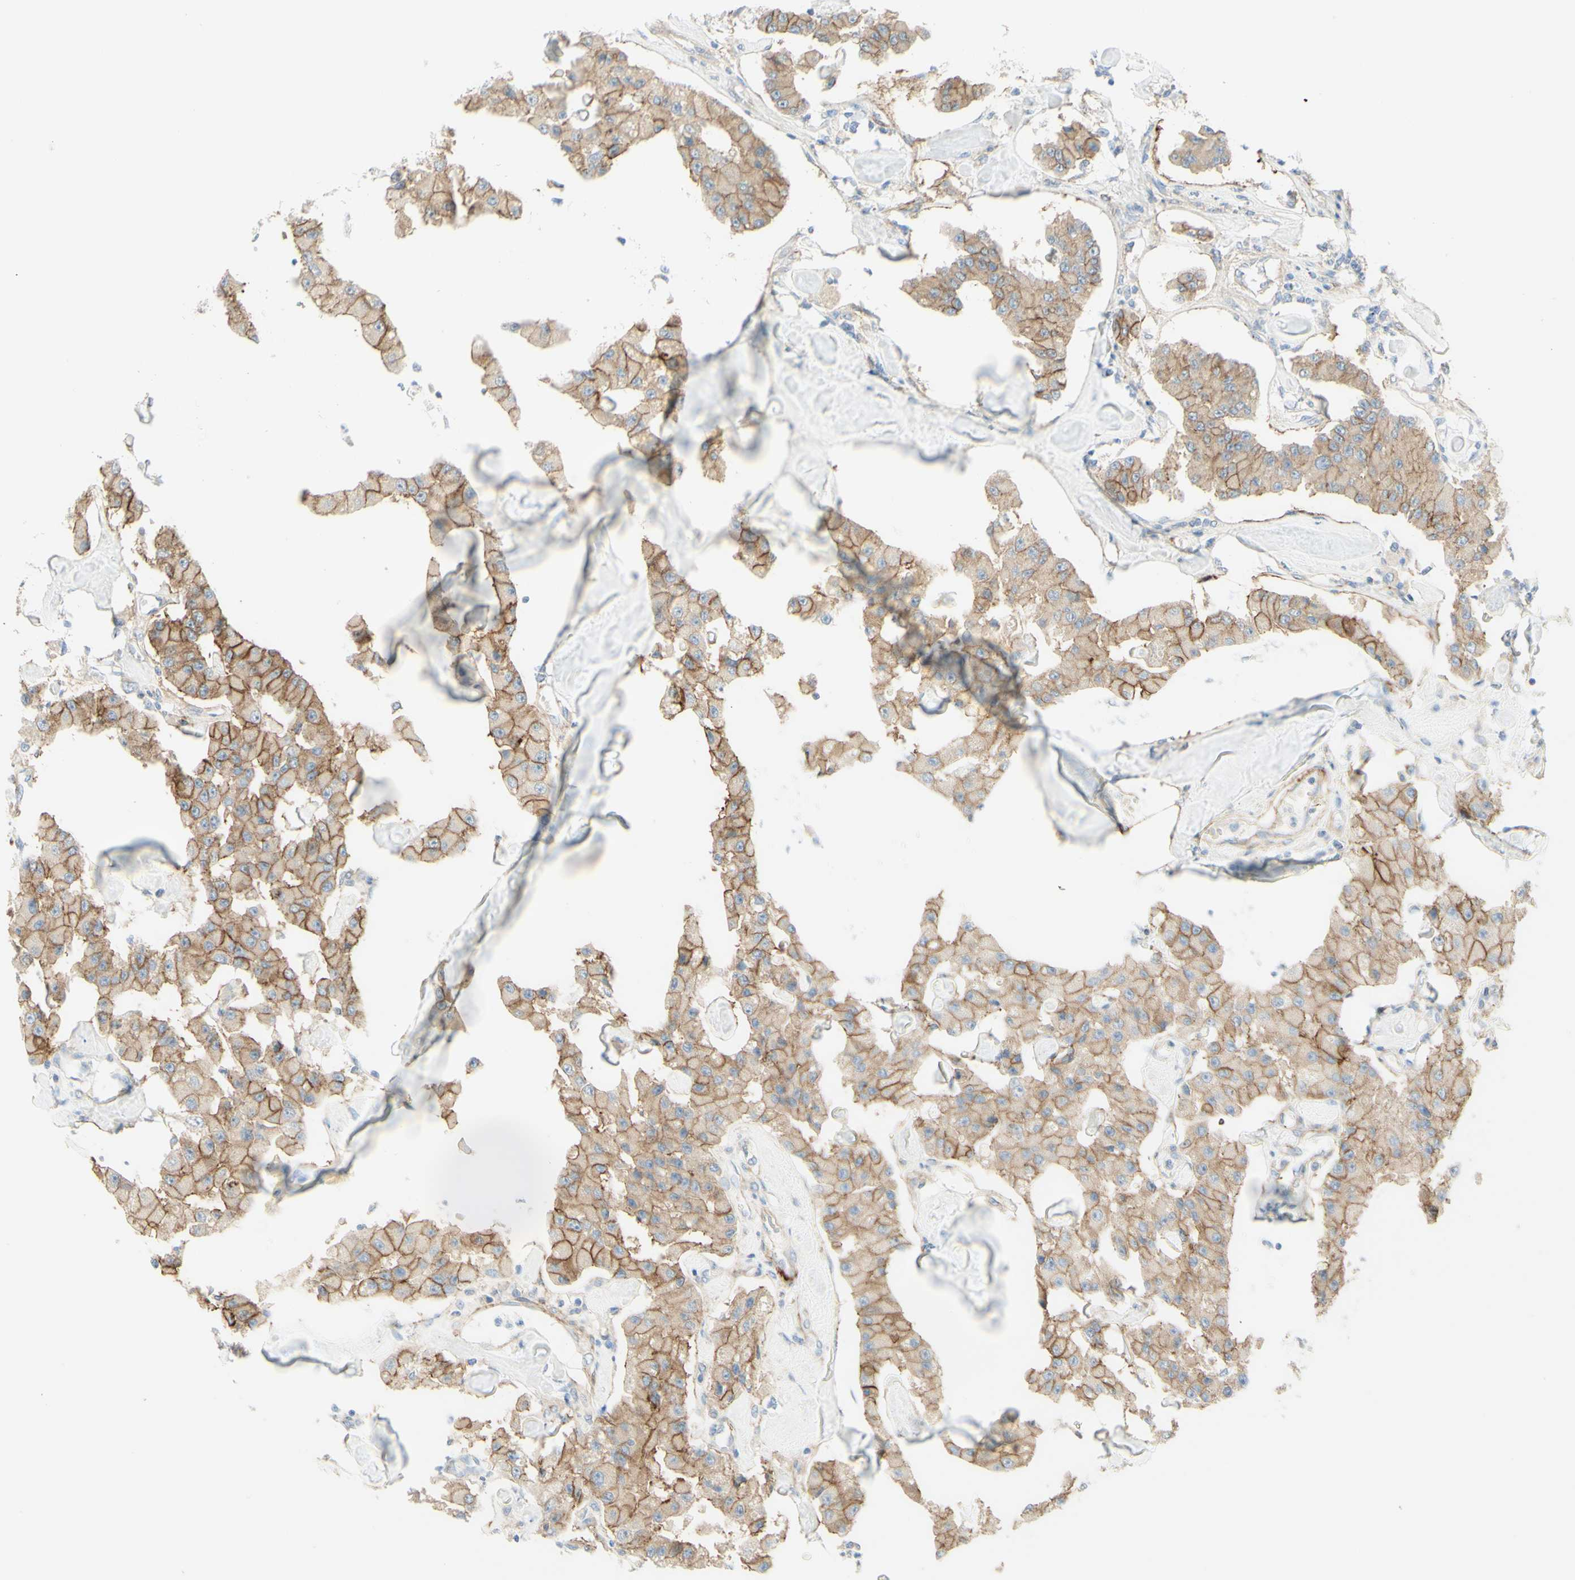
{"staining": {"intensity": "moderate", "quantity": ">75%", "location": "cytoplasmic/membranous"}, "tissue": "carcinoid", "cell_type": "Tumor cells", "image_type": "cancer", "snomed": [{"axis": "morphology", "description": "Carcinoid, malignant, NOS"}, {"axis": "topography", "description": "Pancreas"}], "caption": "DAB (3,3'-diaminobenzidine) immunohistochemical staining of human malignant carcinoid exhibits moderate cytoplasmic/membranous protein staining in approximately >75% of tumor cells.", "gene": "ALCAM", "patient": {"sex": "male", "age": 41}}